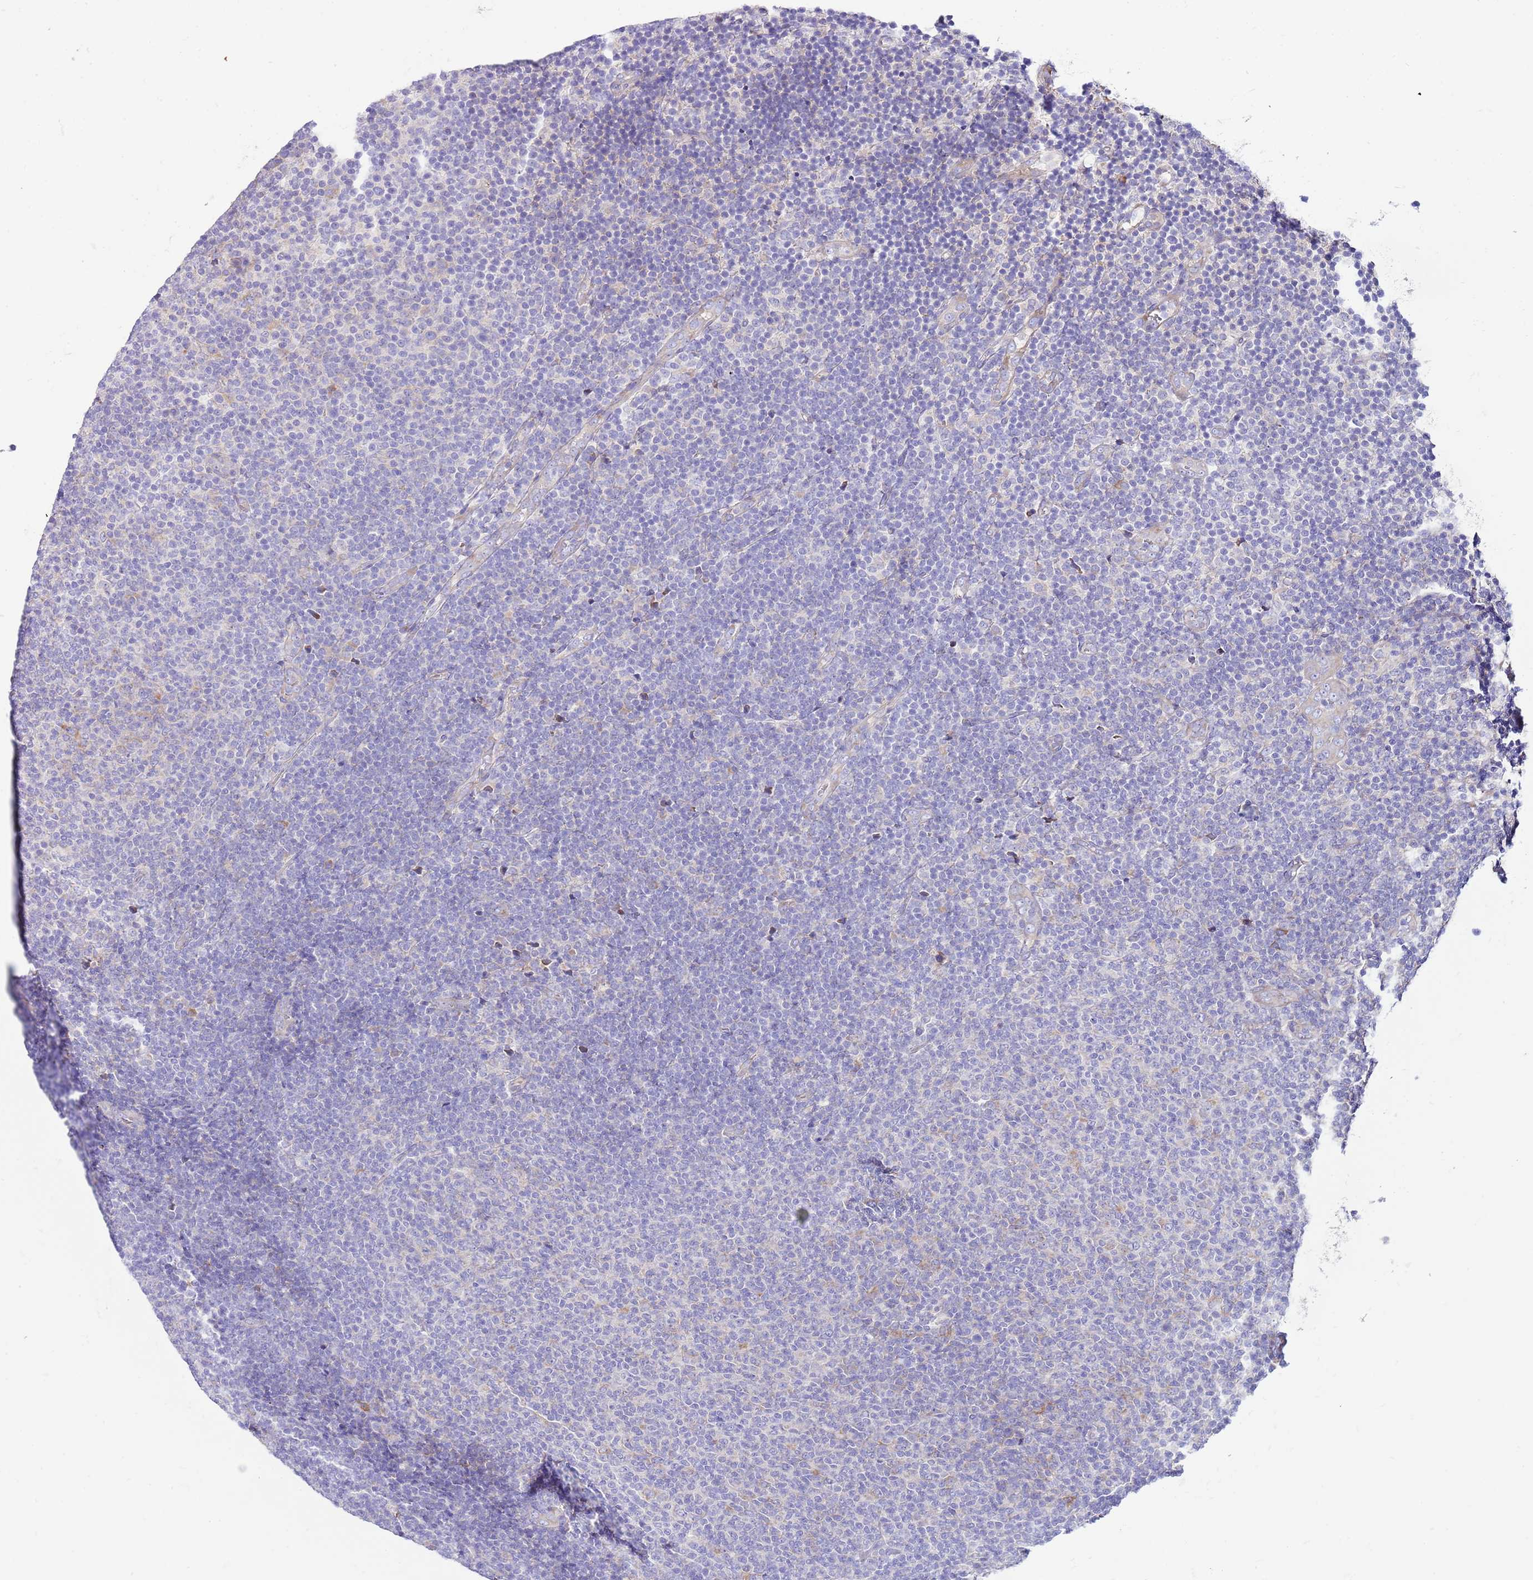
{"staining": {"intensity": "negative", "quantity": "none", "location": "none"}, "tissue": "lymphoma", "cell_type": "Tumor cells", "image_type": "cancer", "snomed": [{"axis": "morphology", "description": "Malignant lymphoma, non-Hodgkin's type, Low grade"}, {"axis": "topography", "description": "Lymph node"}], "caption": "This is an immunohistochemistry (IHC) photomicrograph of malignant lymphoma, non-Hodgkin's type (low-grade). There is no positivity in tumor cells.", "gene": "RPS10", "patient": {"sex": "male", "age": 66}}